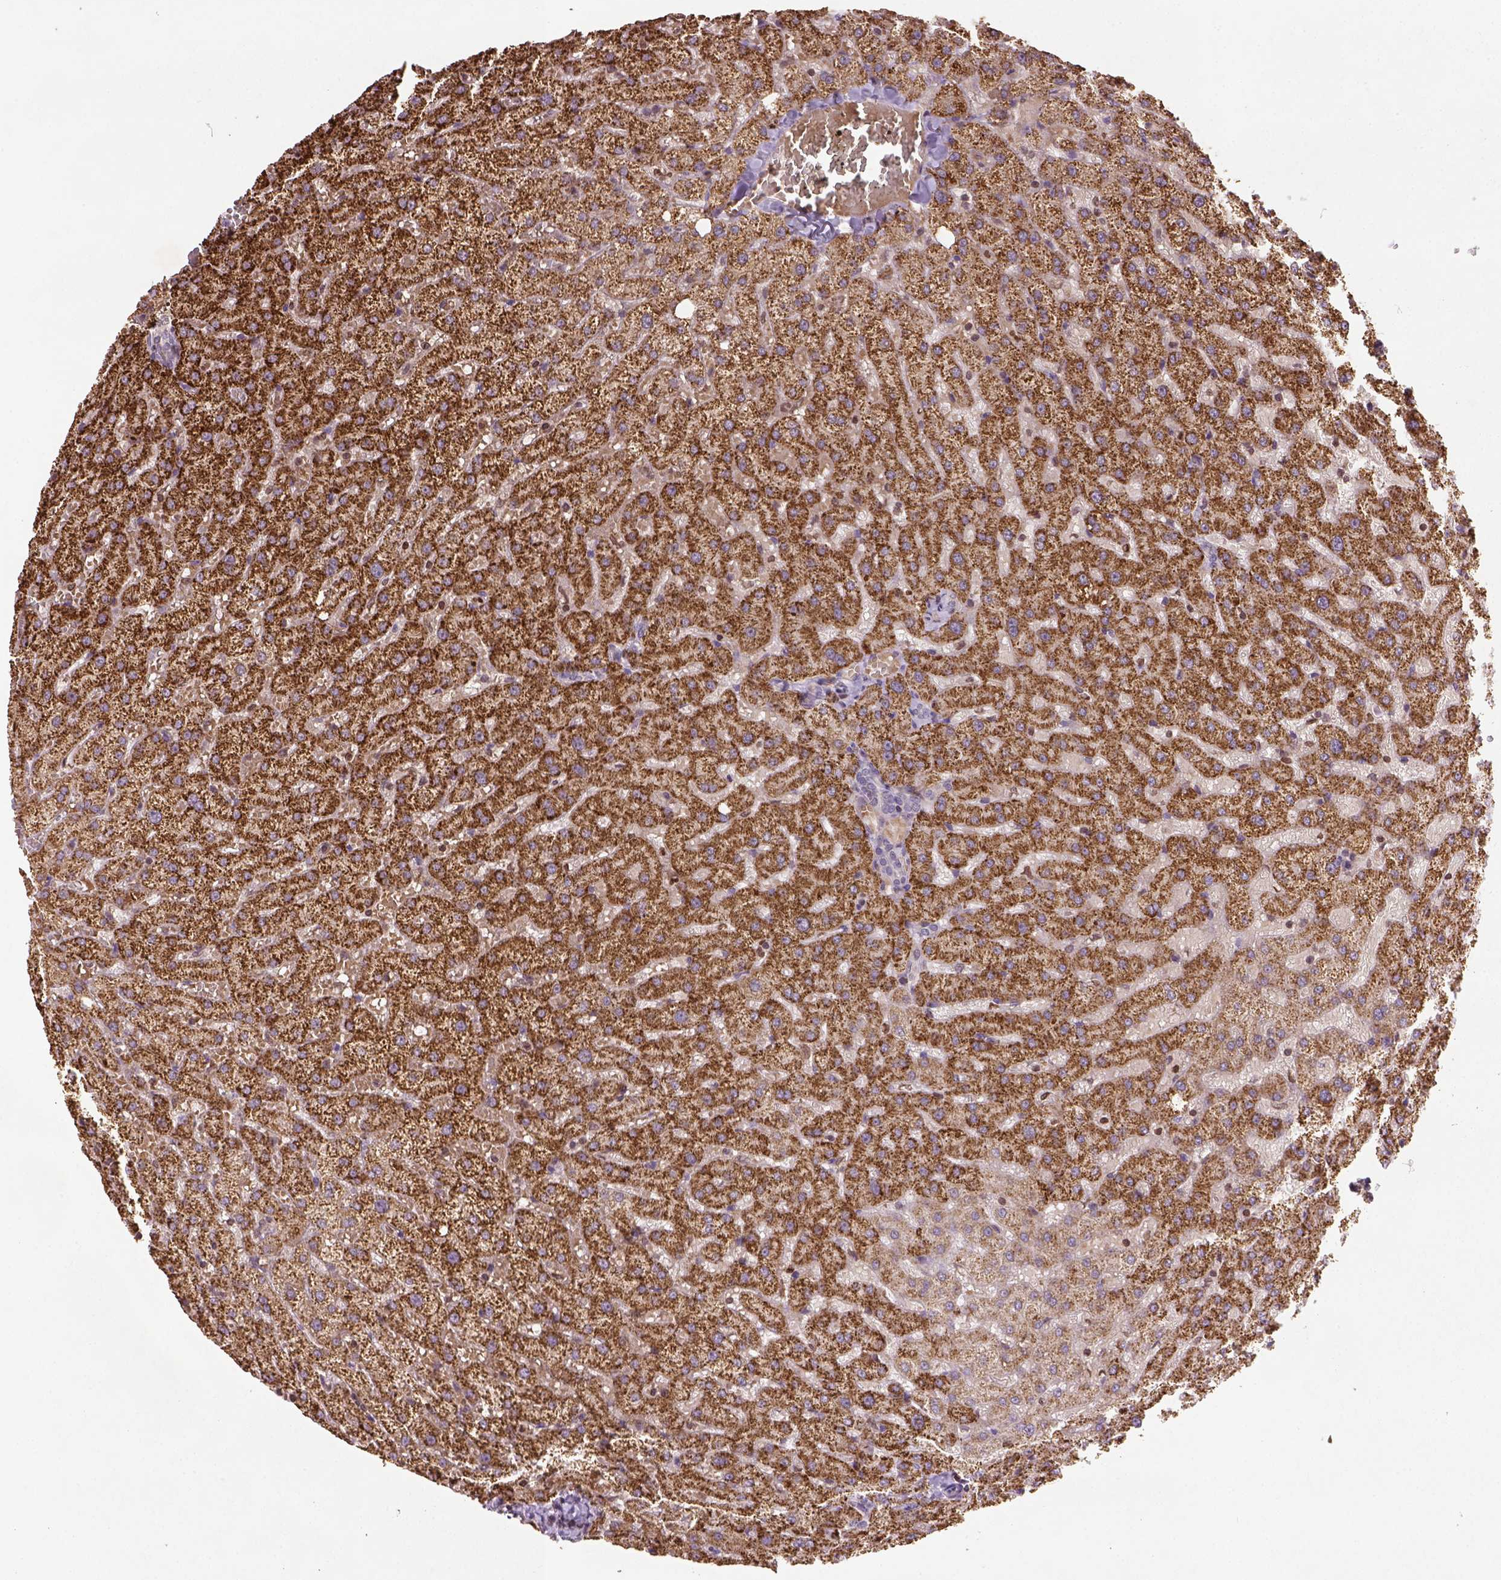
{"staining": {"intensity": "negative", "quantity": "none", "location": "none"}, "tissue": "liver", "cell_type": "Cholangiocytes", "image_type": "normal", "snomed": [{"axis": "morphology", "description": "Normal tissue, NOS"}, {"axis": "topography", "description": "Liver"}], "caption": "This is an immunohistochemistry (IHC) photomicrograph of unremarkable liver. There is no positivity in cholangiocytes.", "gene": "NUDT3", "patient": {"sex": "female", "age": 50}}